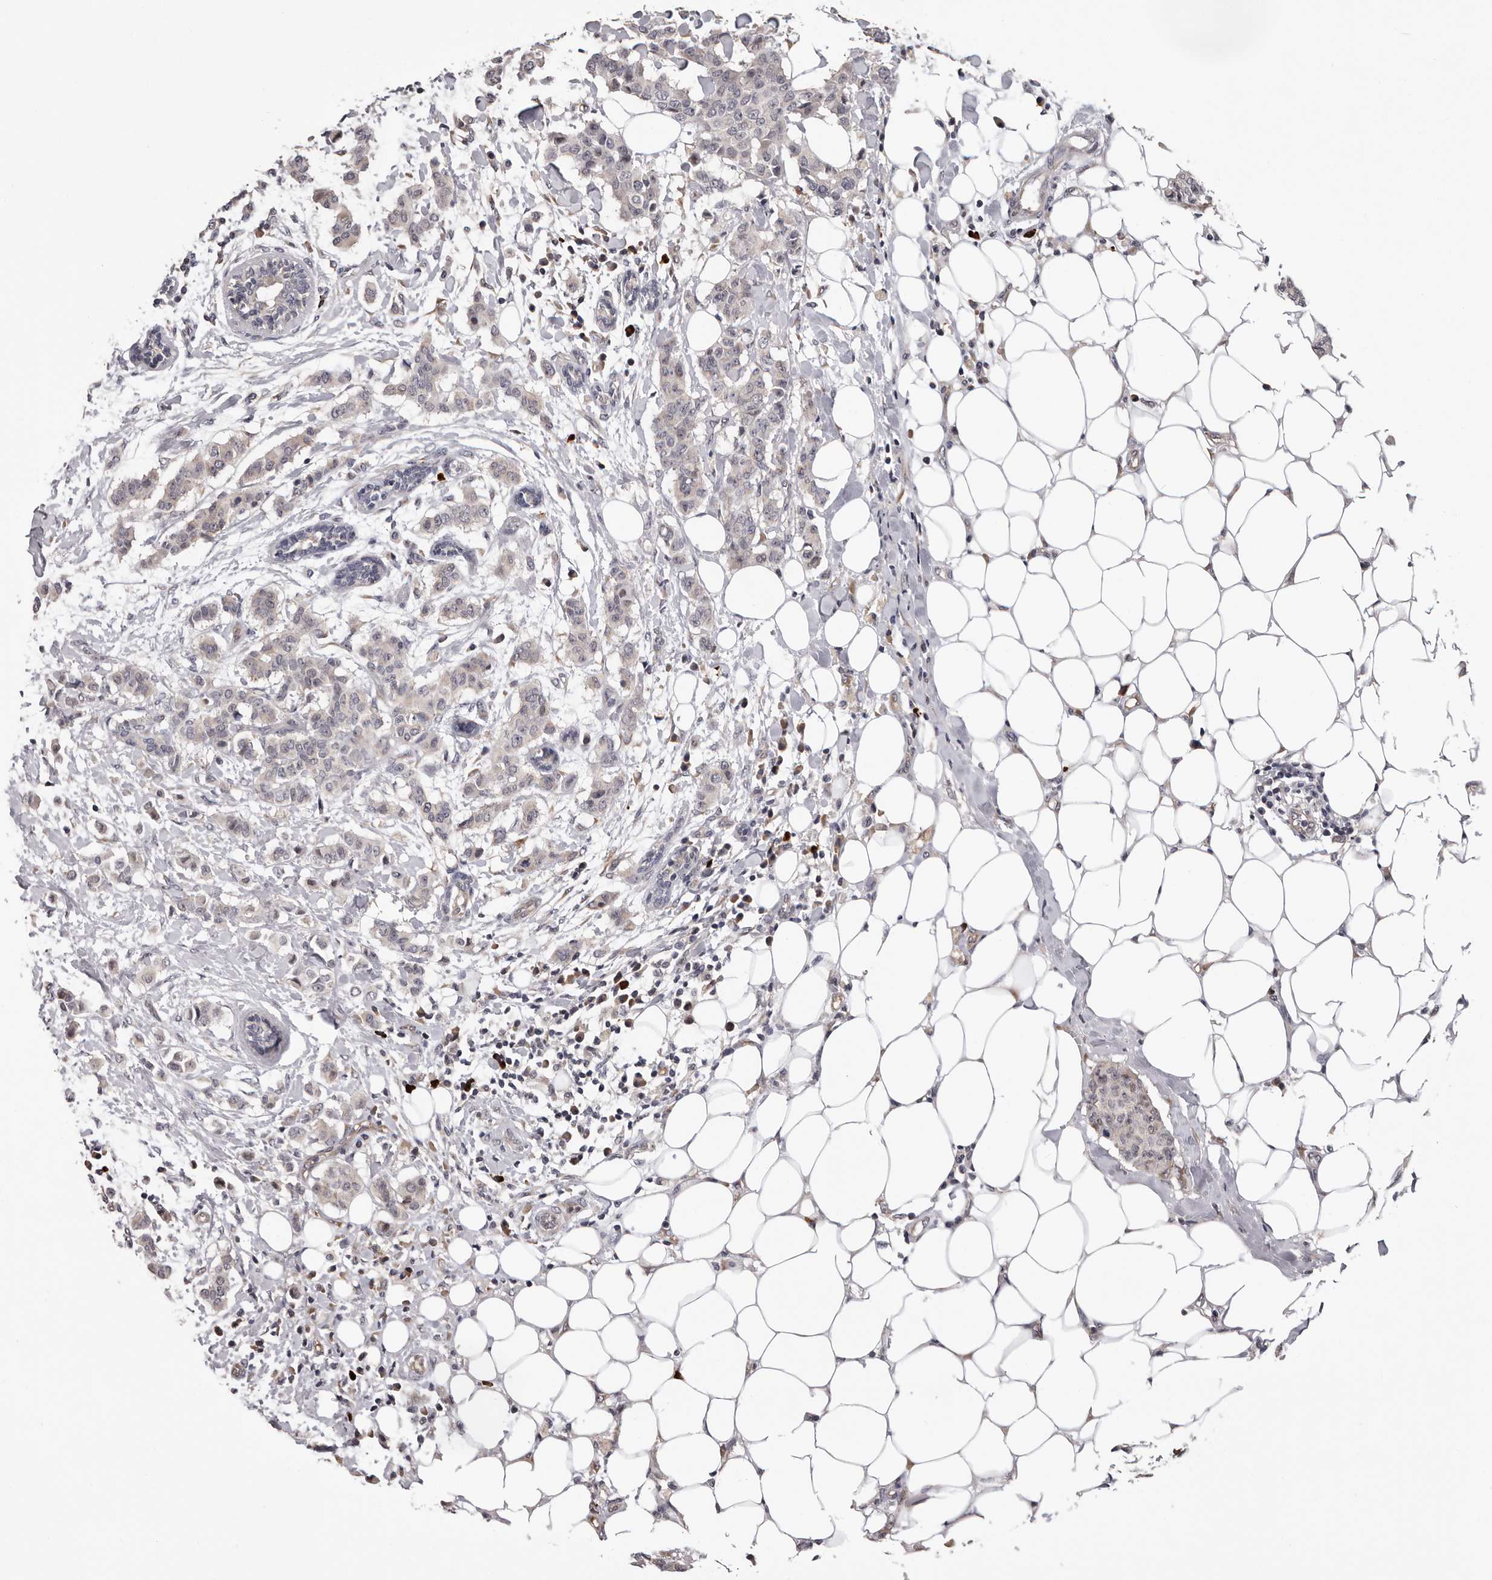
{"staining": {"intensity": "weak", "quantity": "25%-75%", "location": "cytoplasmic/membranous"}, "tissue": "breast cancer", "cell_type": "Tumor cells", "image_type": "cancer", "snomed": [{"axis": "morphology", "description": "Duct carcinoma"}, {"axis": "topography", "description": "Breast"}], "caption": "Breast invasive ductal carcinoma stained with immunohistochemistry exhibits weak cytoplasmic/membranous staining in about 25%-75% of tumor cells. (DAB (3,3'-diaminobenzidine) IHC, brown staining for protein, blue staining for nuclei).", "gene": "MED8", "patient": {"sex": "female", "age": 40}}